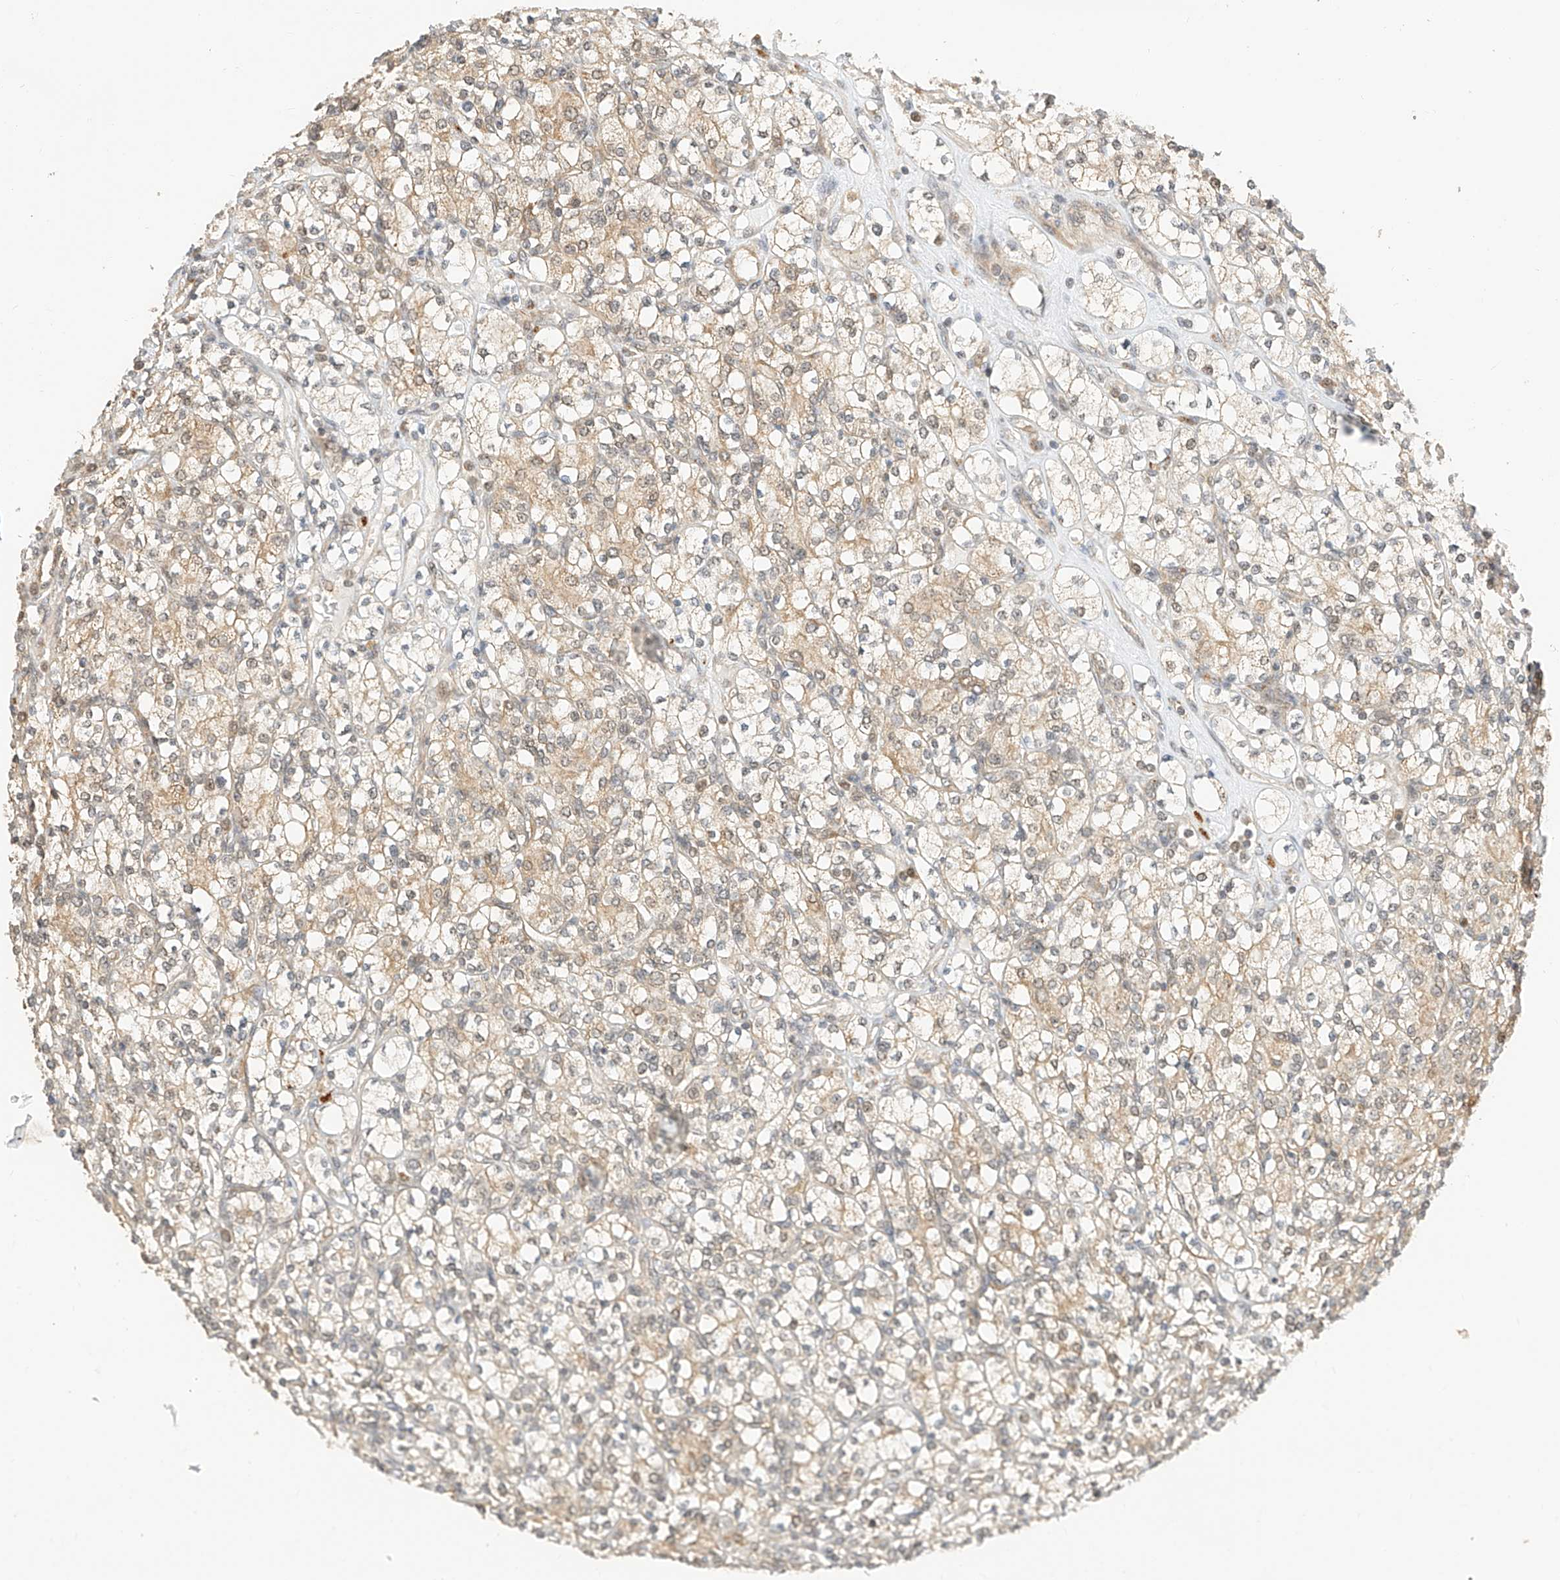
{"staining": {"intensity": "weak", "quantity": "25%-75%", "location": "cytoplasmic/membranous"}, "tissue": "renal cancer", "cell_type": "Tumor cells", "image_type": "cancer", "snomed": [{"axis": "morphology", "description": "Adenocarcinoma, NOS"}, {"axis": "topography", "description": "Kidney"}], "caption": "Protein expression analysis of renal cancer exhibits weak cytoplasmic/membranous expression in approximately 25%-75% of tumor cells.", "gene": "EIF4H", "patient": {"sex": "male", "age": 77}}